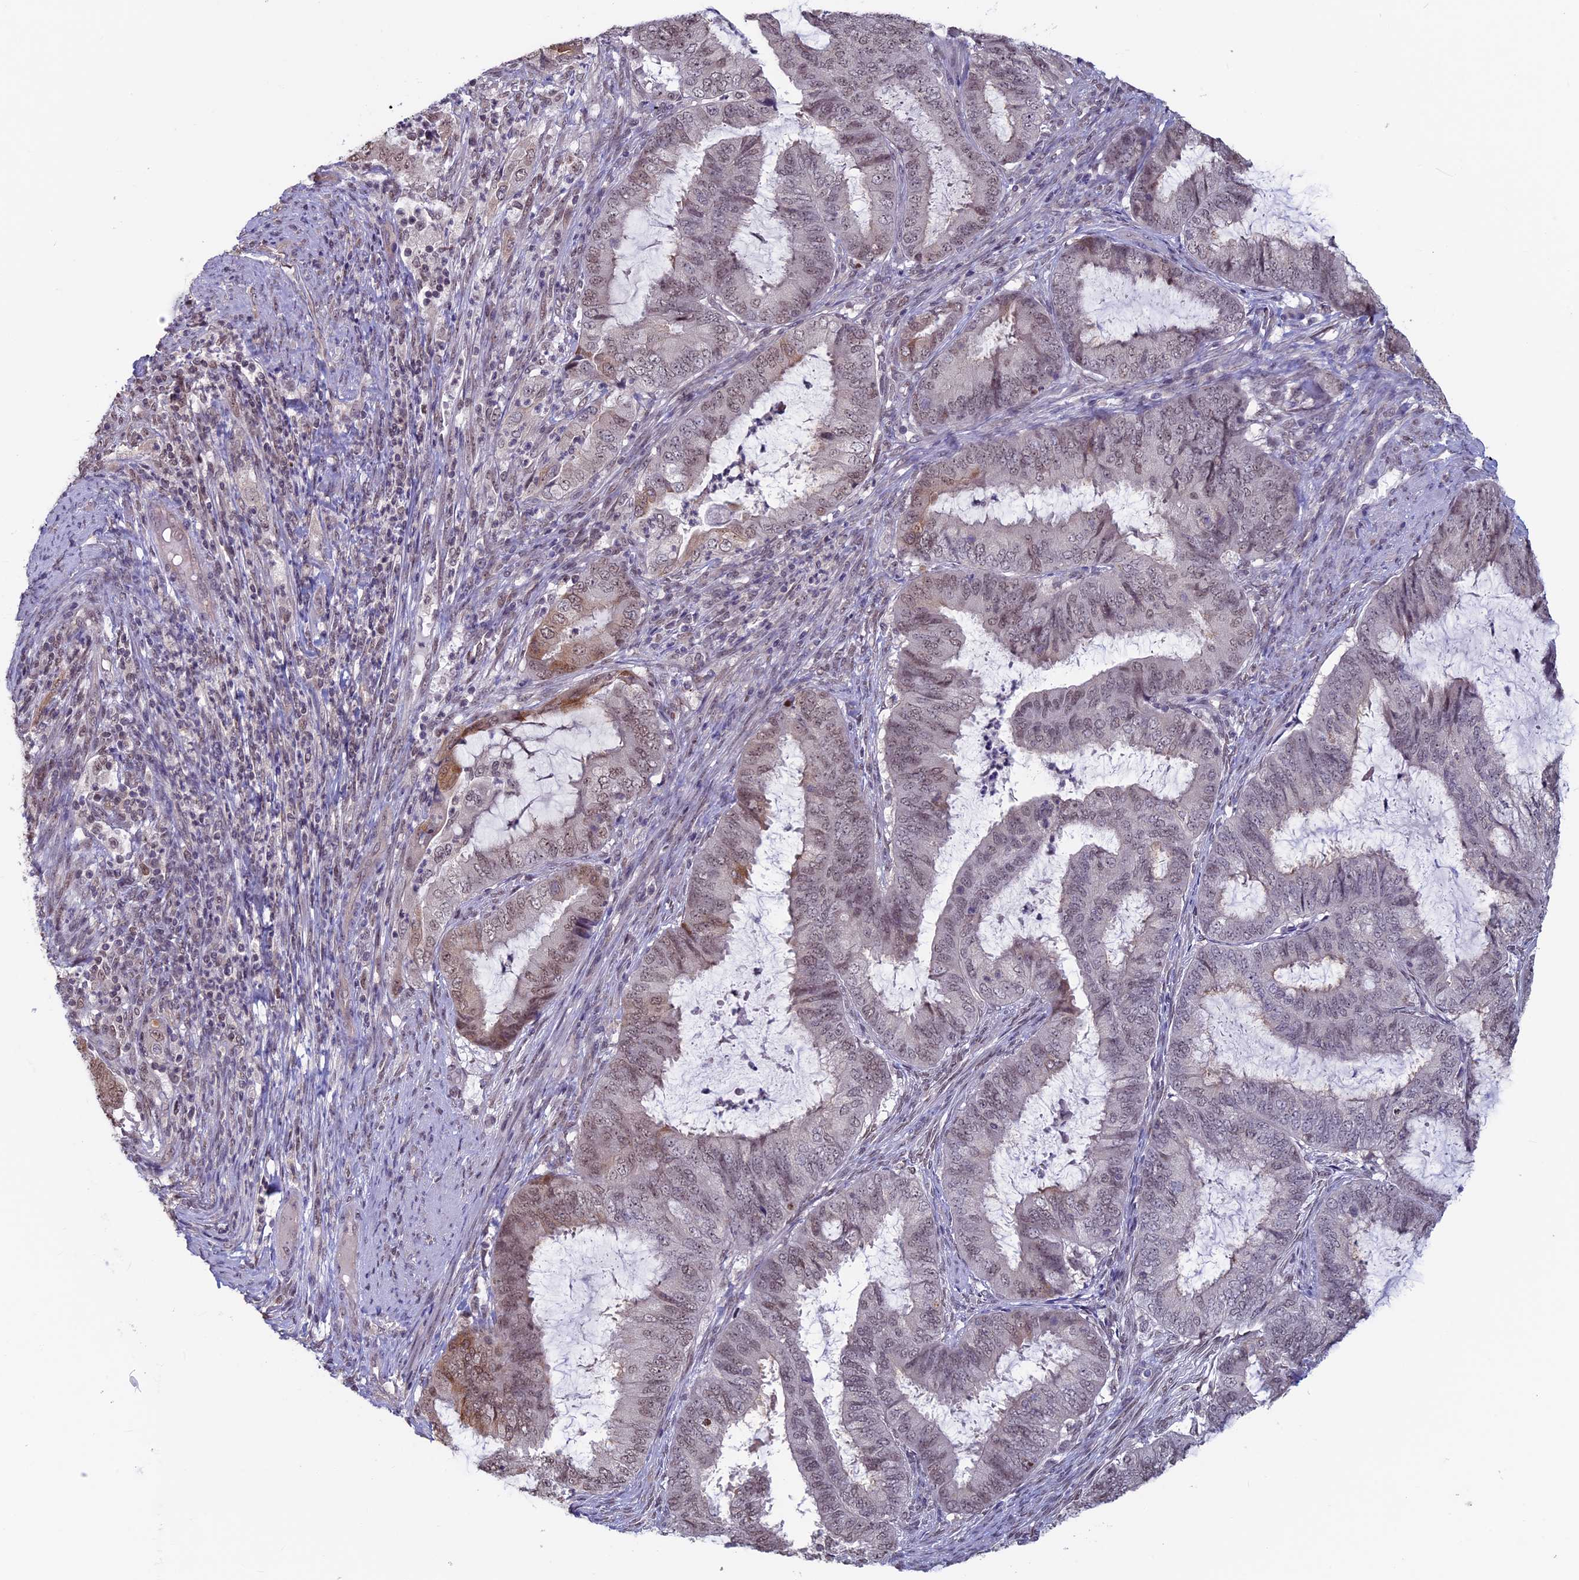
{"staining": {"intensity": "moderate", "quantity": "25%-75%", "location": "nuclear"}, "tissue": "endometrial cancer", "cell_type": "Tumor cells", "image_type": "cancer", "snomed": [{"axis": "morphology", "description": "Adenocarcinoma, NOS"}, {"axis": "topography", "description": "Endometrium"}], "caption": "Approximately 25%-75% of tumor cells in human endometrial cancer demonstrate moderate nuclear protein staining as visualized by brown immunohistochemical staining.", "gene": "SPIRE1", "patient": {"sex": "female", "age": 51}}